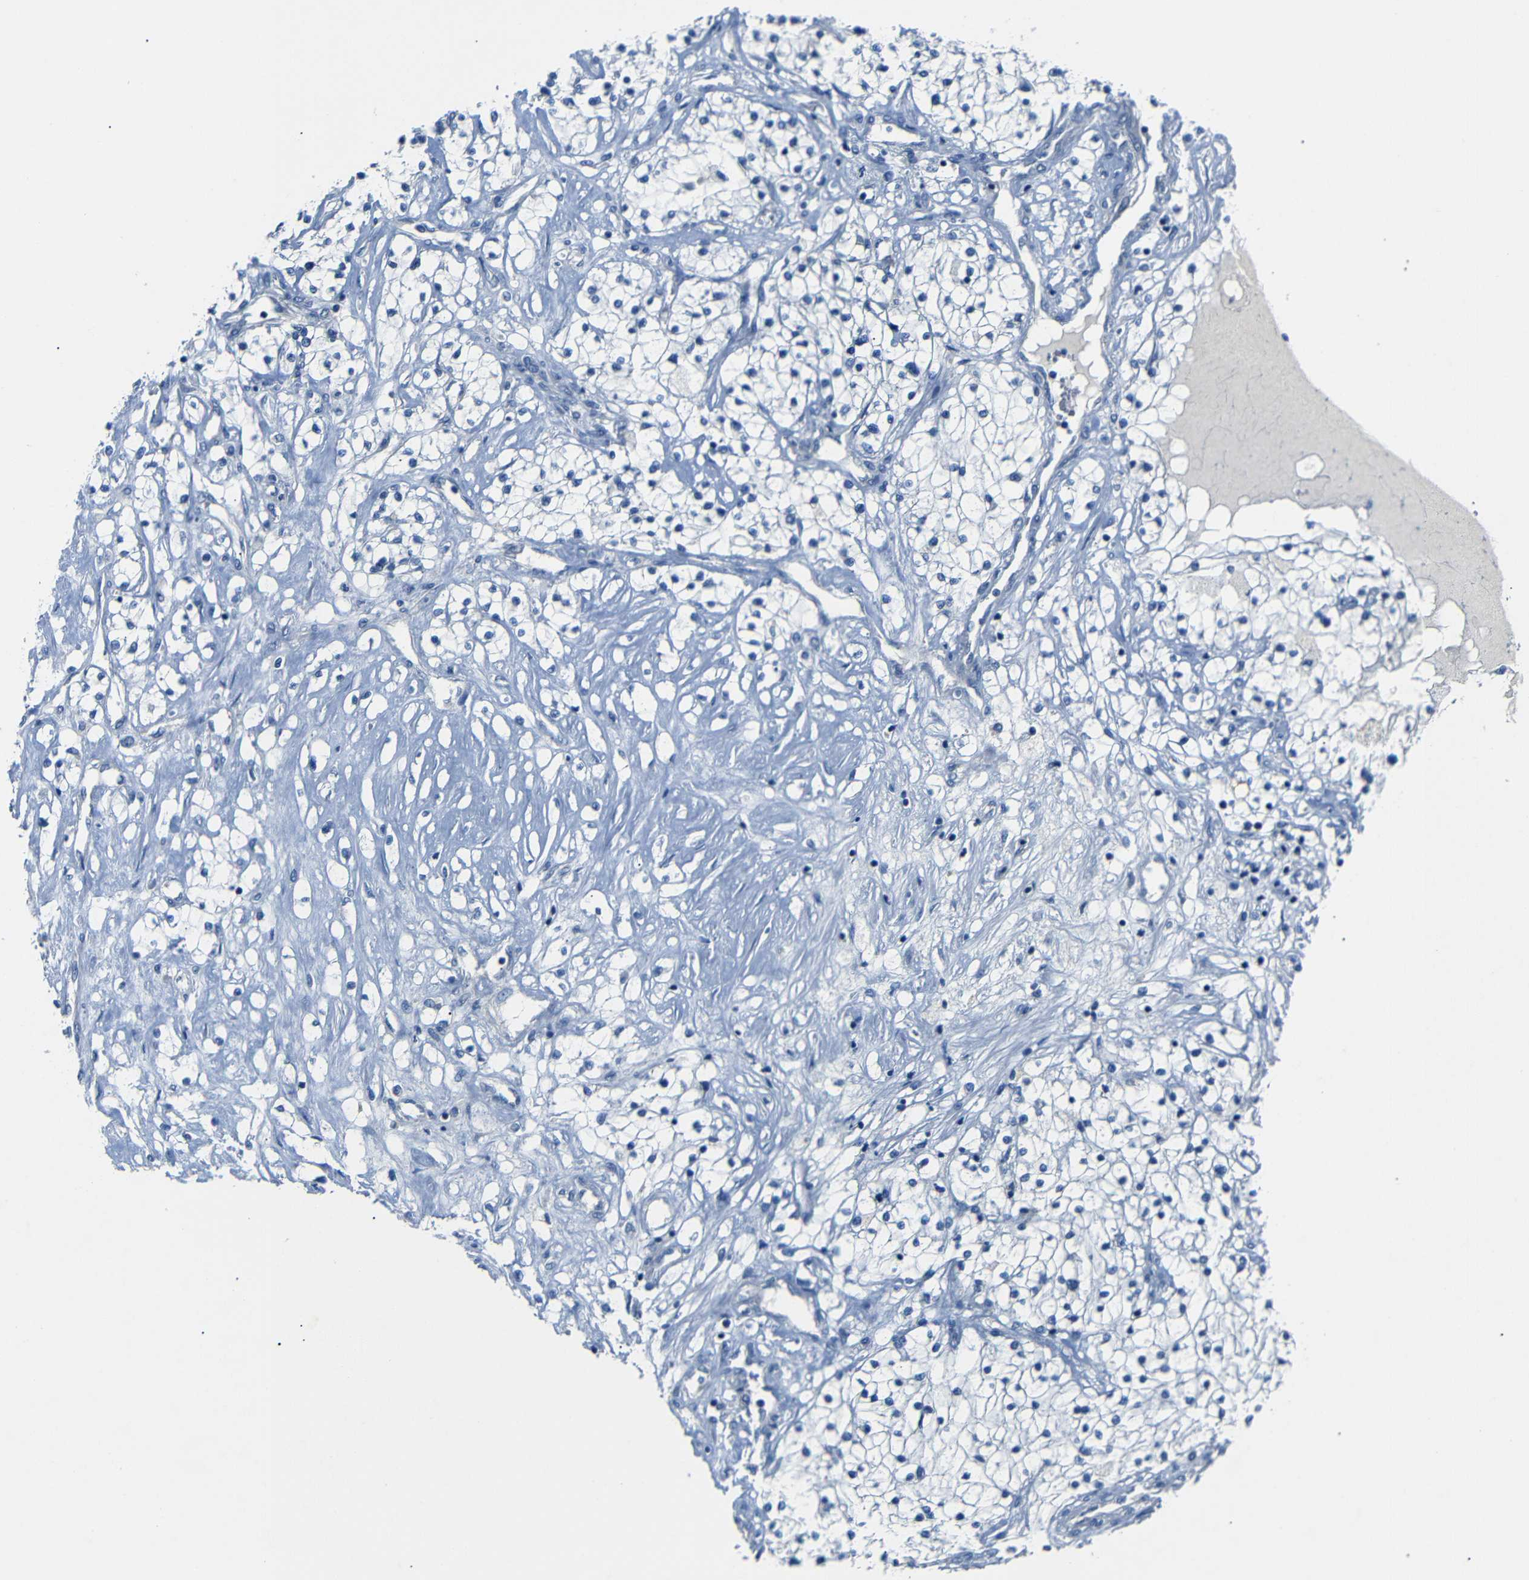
{"staining": {"intensity": "negative", "quantity": "none", "location": "none"}, "tissue": "renal cancer", "cell_type": "Tumor cells", "image_type": "cancer", "snomed": [{"axis": "morphology", "description": "Adenocarcinoma, NOS"}, {"axis": "topography", "description": "Kidney"}], "caption": "The histopathology image exhibits no significant positivity in tumor cells of adenocarcinoma (renal).", "gene": "DCP1A", "patient": {"sex": "male", "age": 68}}